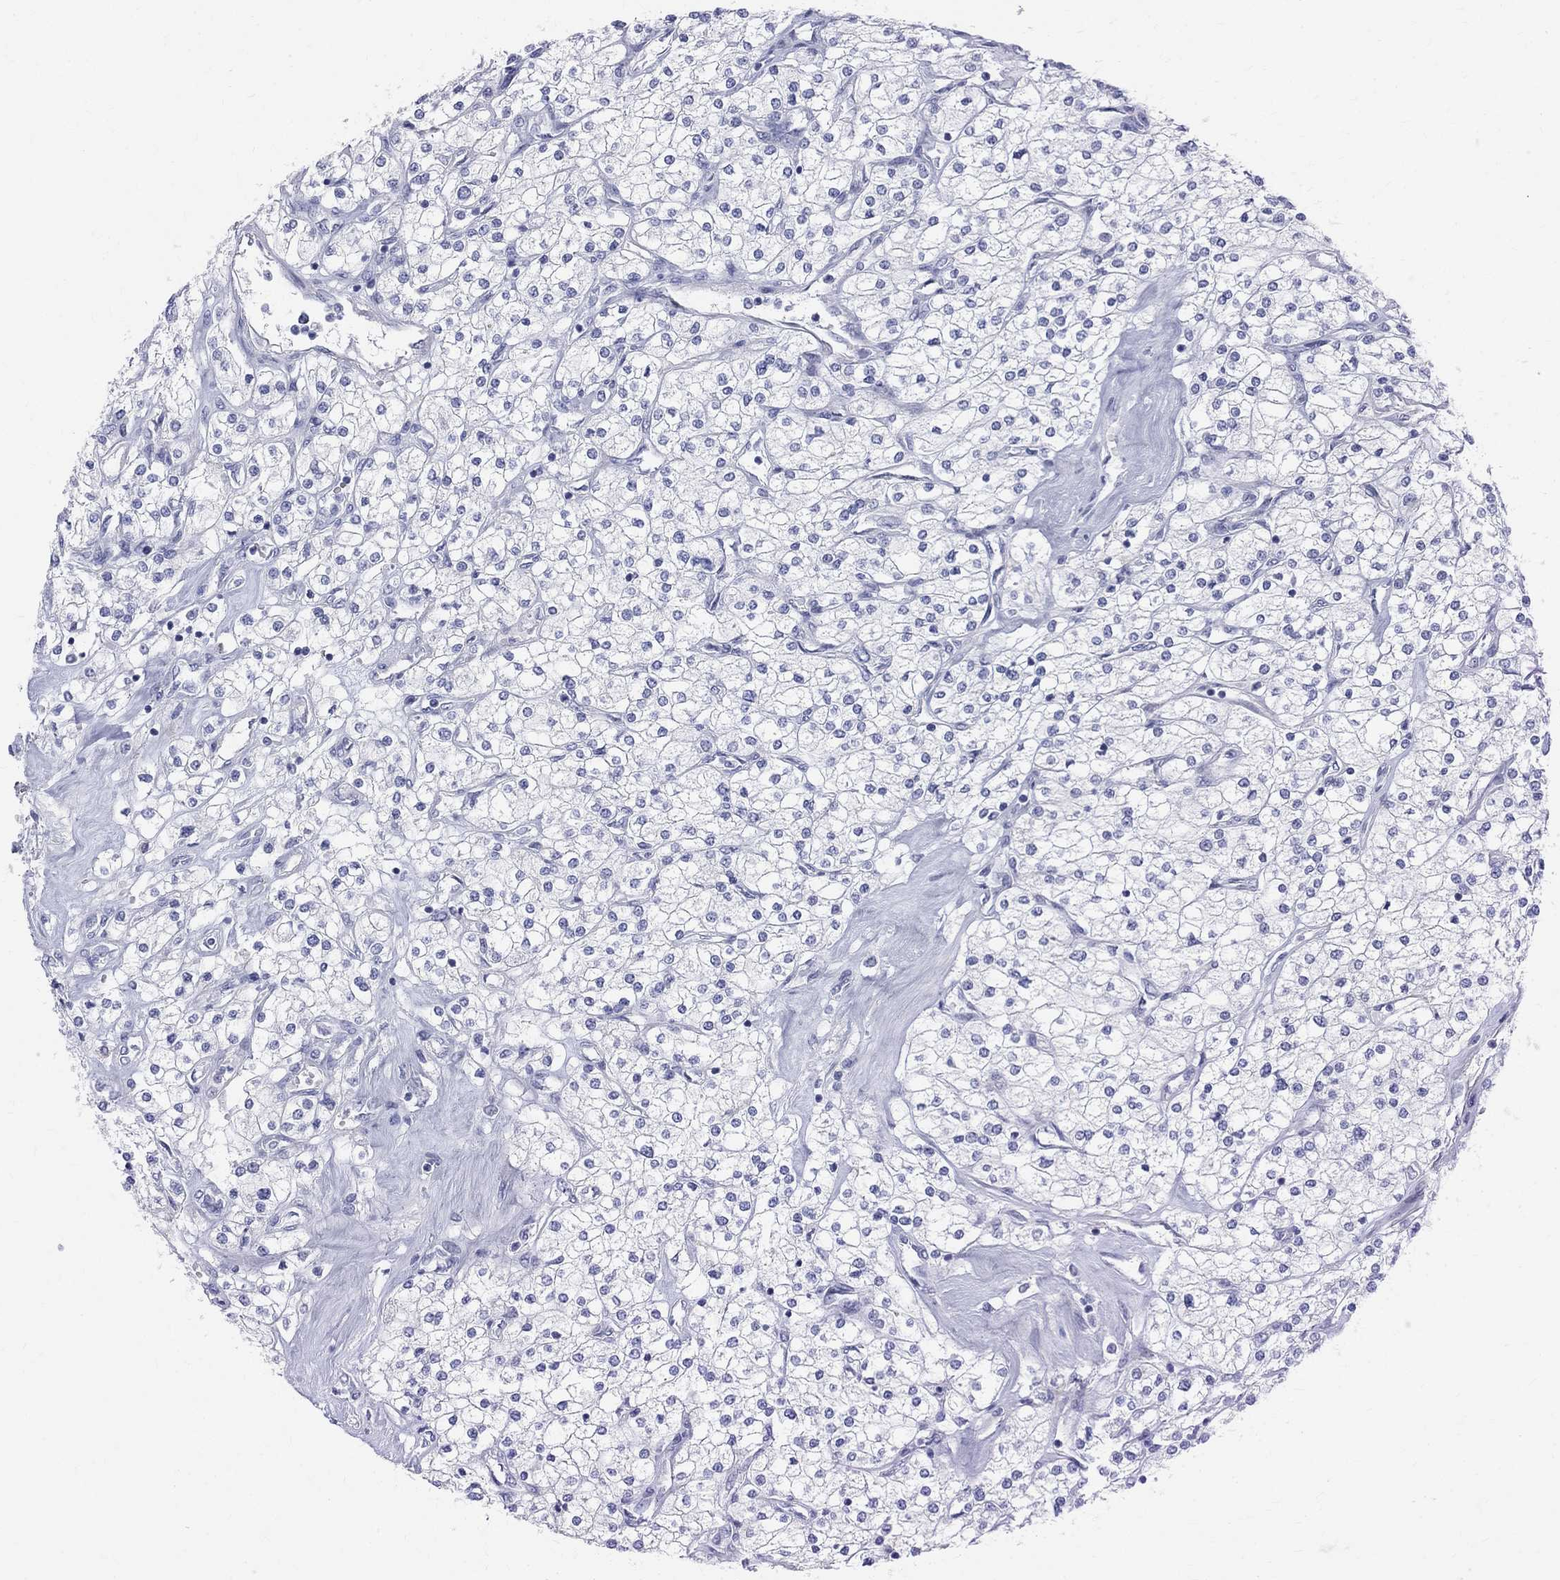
{"staining": {"intensity": "negative", "quantity": "none", "location": "none"}, "tissue": "renal cancer", "cell_type": "Tumor cells", "image_type": "cancer", "snomed": [{"axis": "morphology", "description": "Adenocarcinoma, NOS"}, {"axis": "topography", "description": "Kidney"}], "caption": "High magnification brightfield microscopy of renal cancer (adenocarcinoma) stained with DAB (brown) and counterstained with hematoxylin (blue): tumor cells show no significant staining.", "gene": "MAGEB6", "patient": {"sex": "male", "age": 80}}